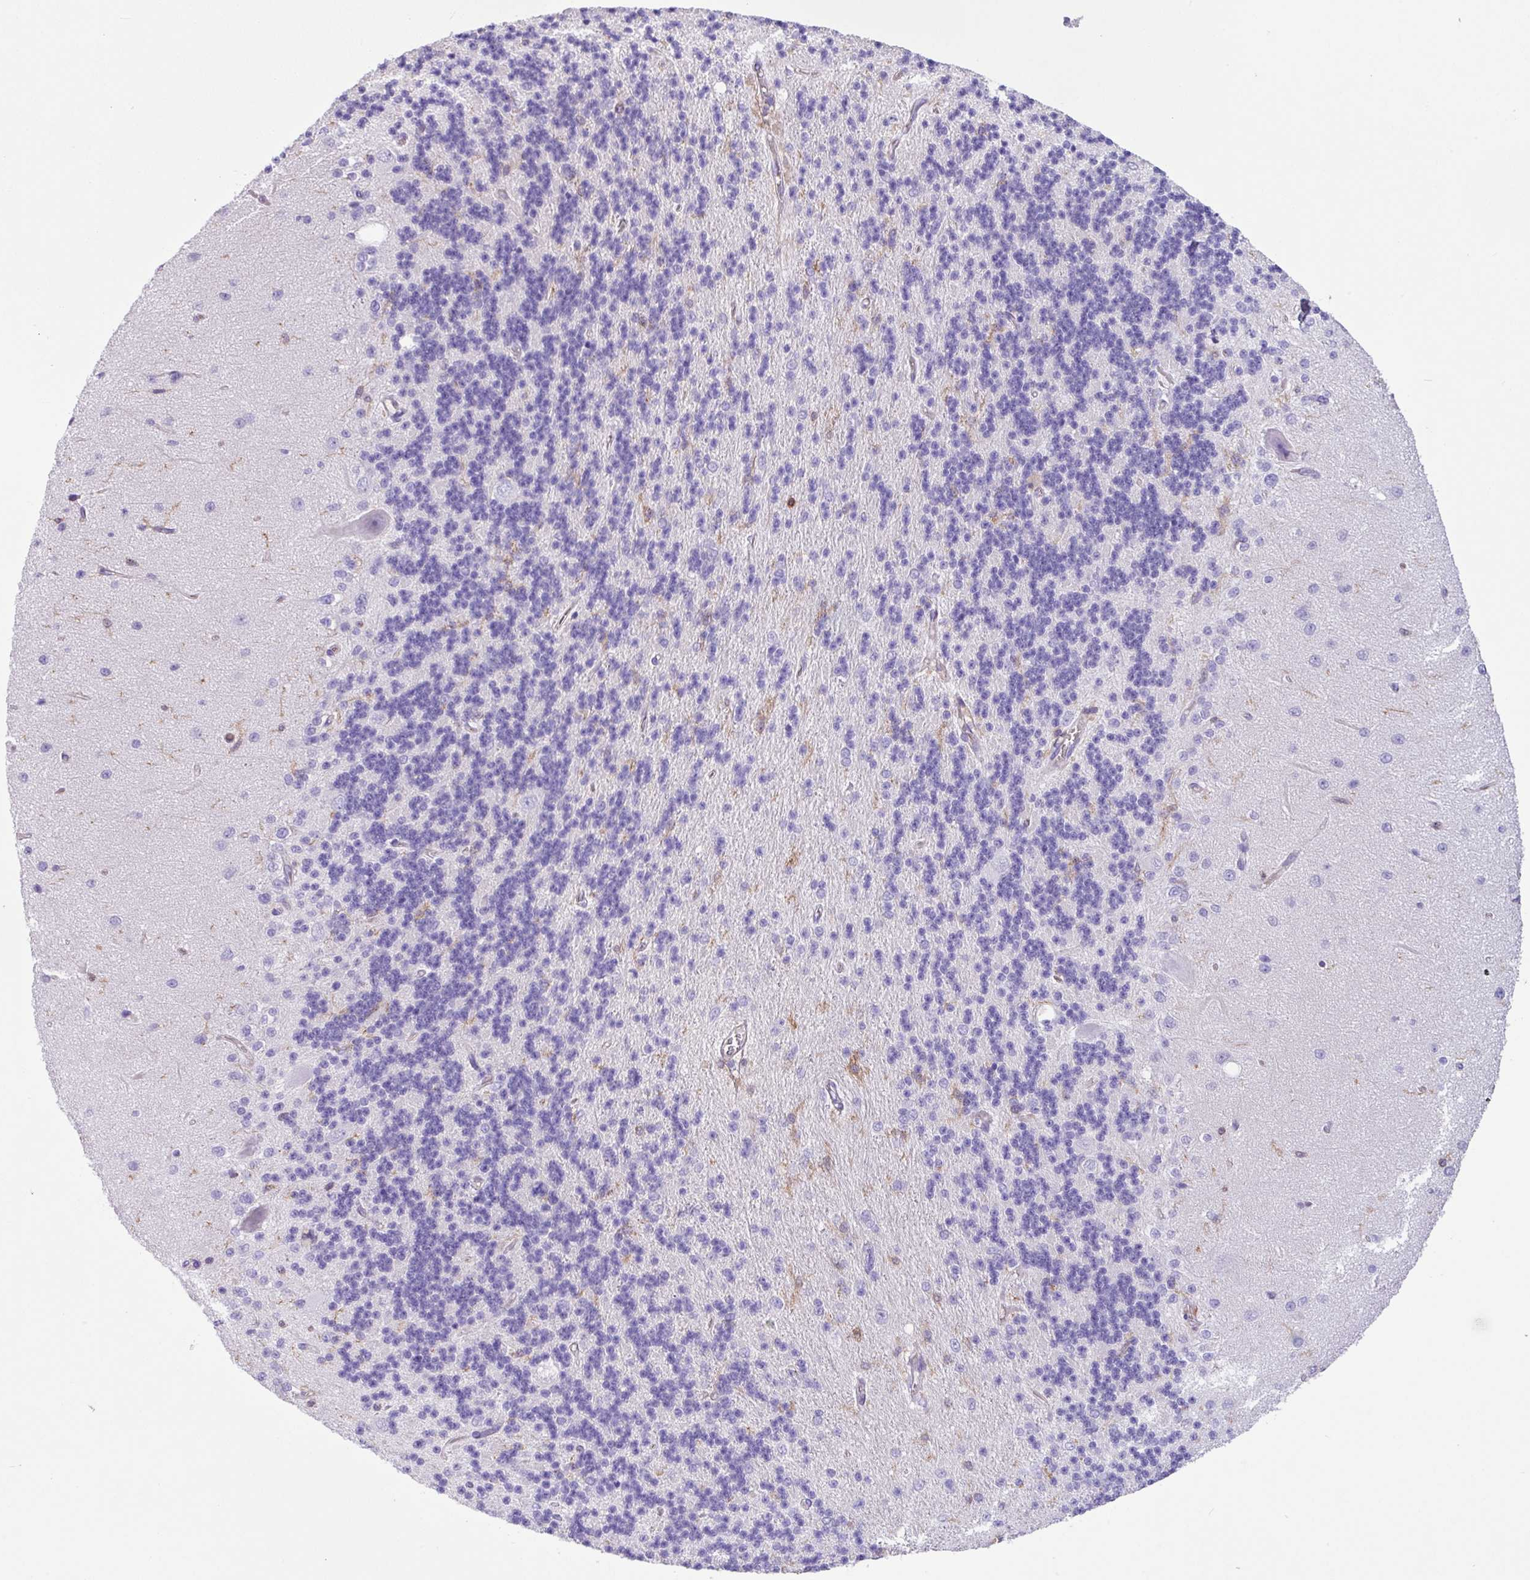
{"staining": {"intensity": "negative", "quantity": "none", "location": "none"}, "tissue": "cerebellum", "cell_type": "Cells in granular layer", "image_type": "normal", "snomed": [{"axis": "morphology", "description": "Normal tissue, NOS"}, {"axis": "topography", "description": "Cerebellum"}], "caption": "Immunohistochemical staining of benign cerebellum reveals no significant expression in cells in granular layer.", "gene": "PPP1R18", "patient": {"sex": "female", "age": 29}}